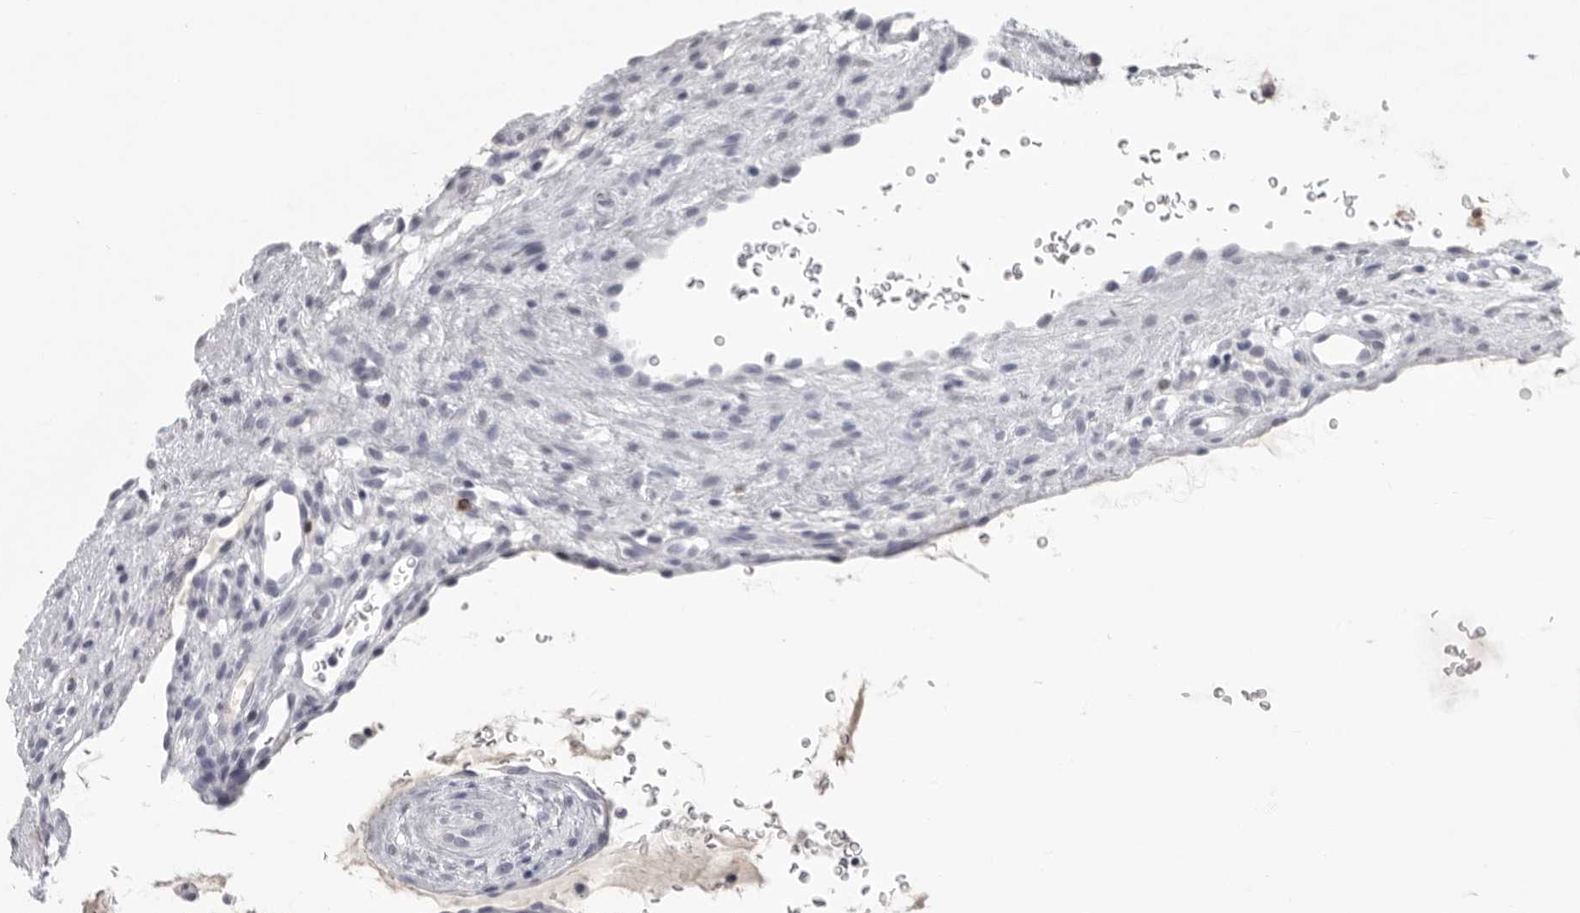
{"staining": {"intensity": "negative", "quantity": "none", "location": "none"}, "tissue": "oral mucosa", "cell_type": "Squamous epithelial cells", "image_type": "normal", "snomed": [{"axis": "morphology", "description": "Normal tissue, NOS"}, {"axis": "topography", "description": "Oral tissue"}], "caption": "Immunohistochemistry (IHC) of normal oral mucosa displays no staining in squamous epithelial cells. (Stains: DAB immunohistochemistry with hematoxylin counter stain, Microscopy: brightfield microscopy at high magnification).", "gene": "GNLY", "patient": {"sex": "male", "age": 13}}